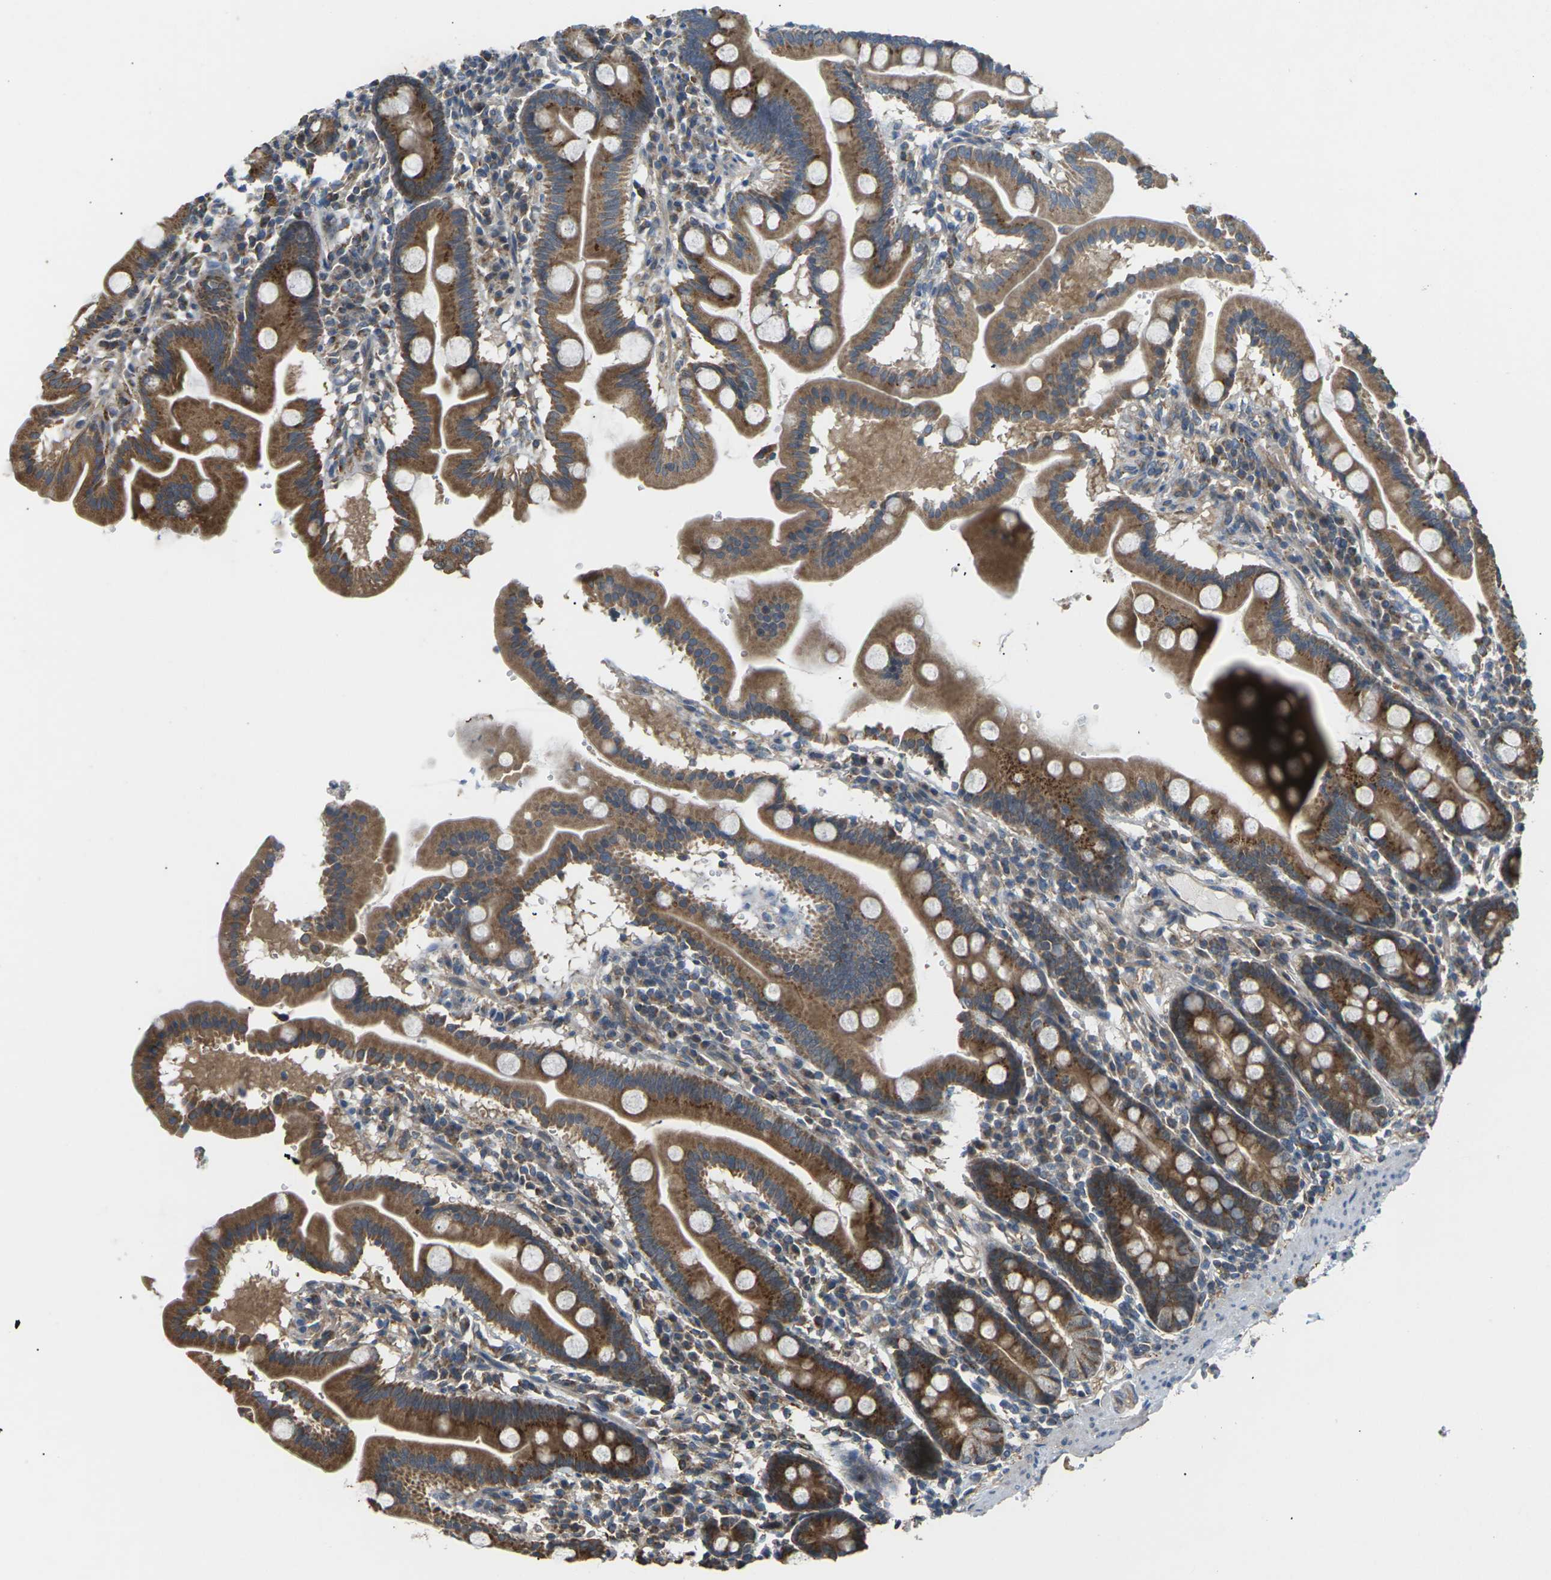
{"staining": {"intensity": "strong", "quantity": ">75%", "location": "cytoplasmic/membranous"}, "tissue": "duodenum", "cell_type": "Glandular cells", "image_type": "normal", "snomed": [{"axis": "morphology", "description": "Normal tissue, NOS"}, {"axis": "topography", "description": "Duodenum"}], "caption": "Duodenum stained for a protein (brown) exhibits strong cytoplasmic/membranous positive expression in about >75% of glandular cells.", "gene": "KSR1", "patient": {"sex": "male", "age": 50}}